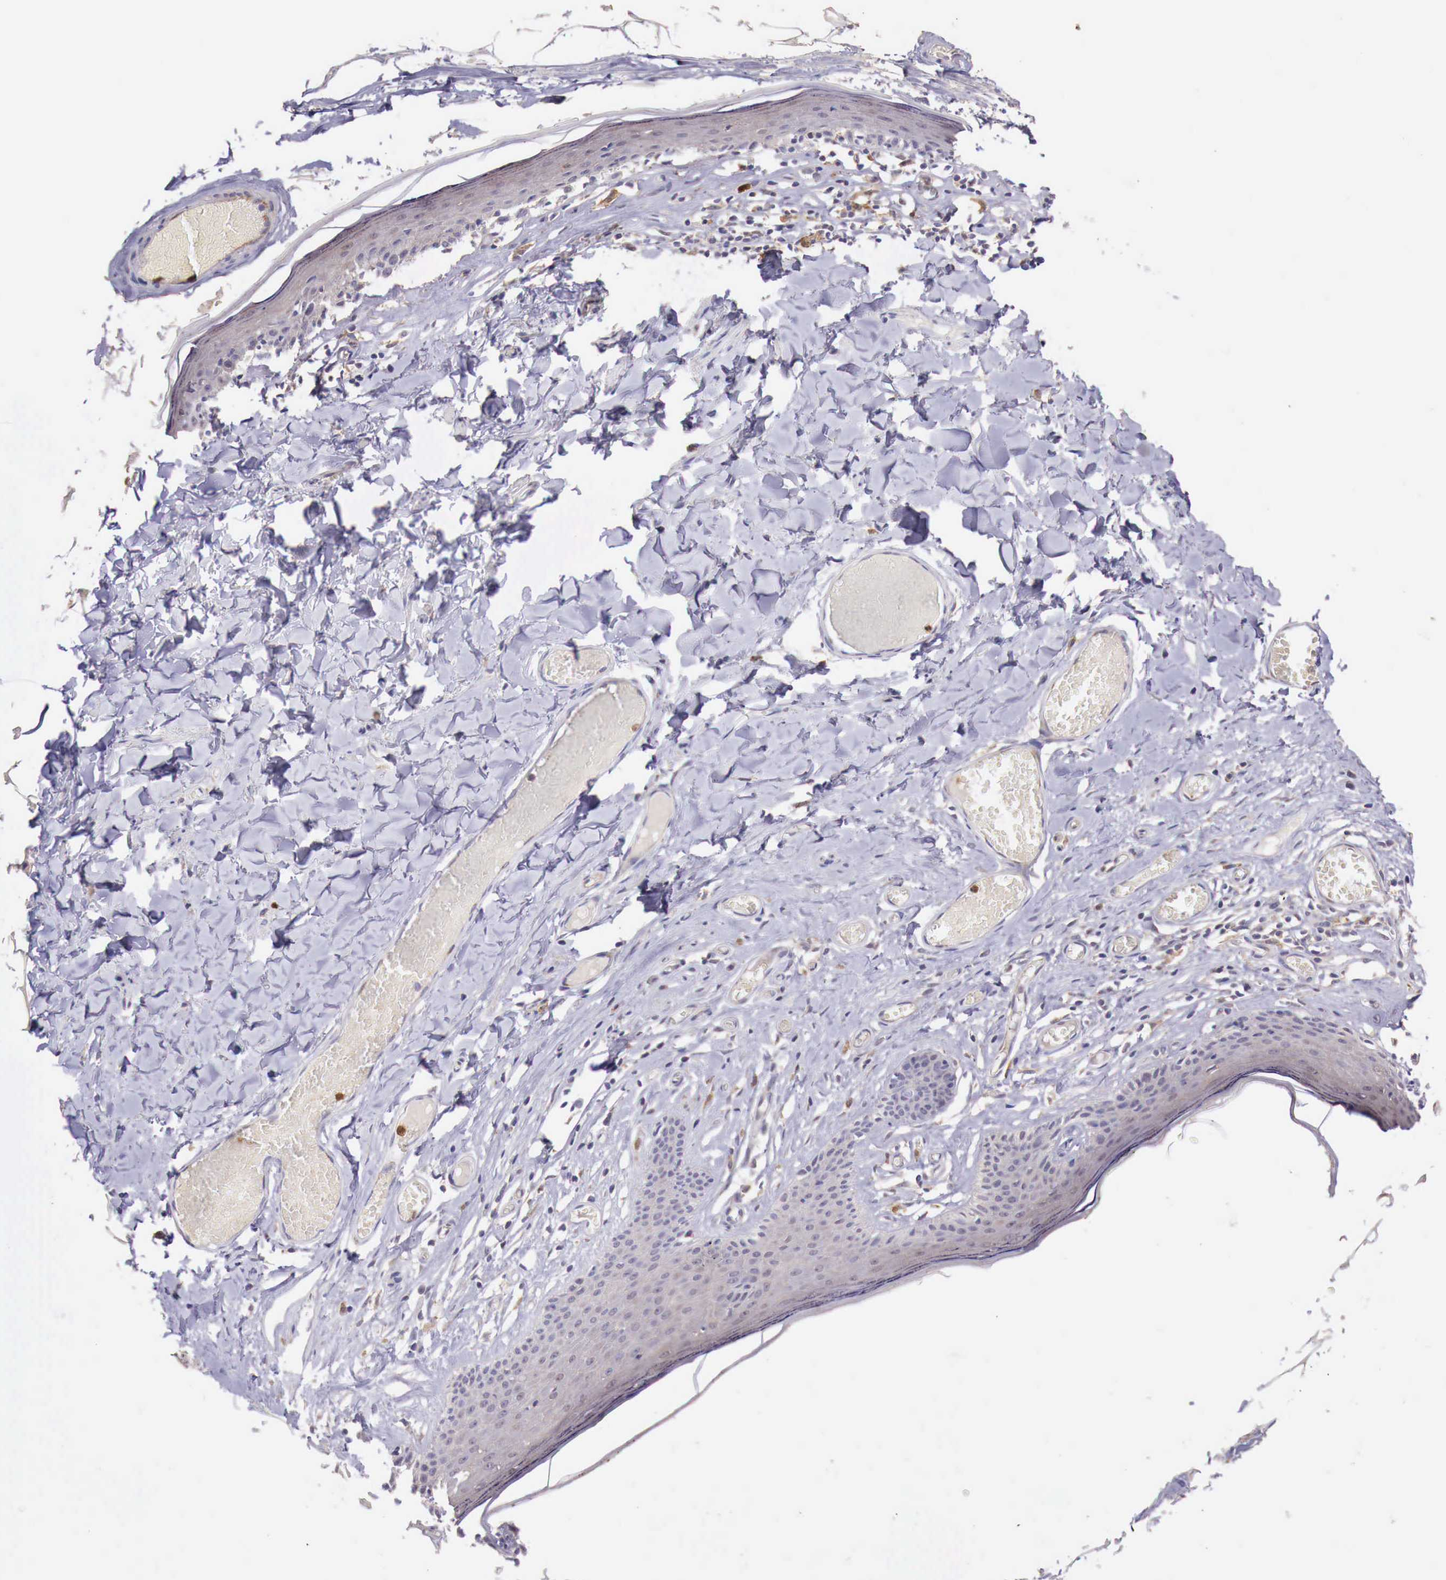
{"staining": {"intensity": "weak", "quantity": ">75%", "location": "cytoplasmic/membranous"}, "tissue": "skin", "cell_type": "Epidermal cells", "image_type": "normal", "snomed": [{"axis": "morphology", "description": "Normal tissue, NOS"}, {"axis": "topography", "description": "Vascular tissue"}, {"axis": "topography", "description": "Vulva"}, {"axis": "topography", "description": "Peripheral nerve tissue"}], "caption": "About >75% of epidermal cells in normal skin reveal weak cytoplasmic/membranous protein positivity as visualized by brown immunohistochemical staining.", "gene": "GAB2", "patient": {"sex": "female", "age": 86}}